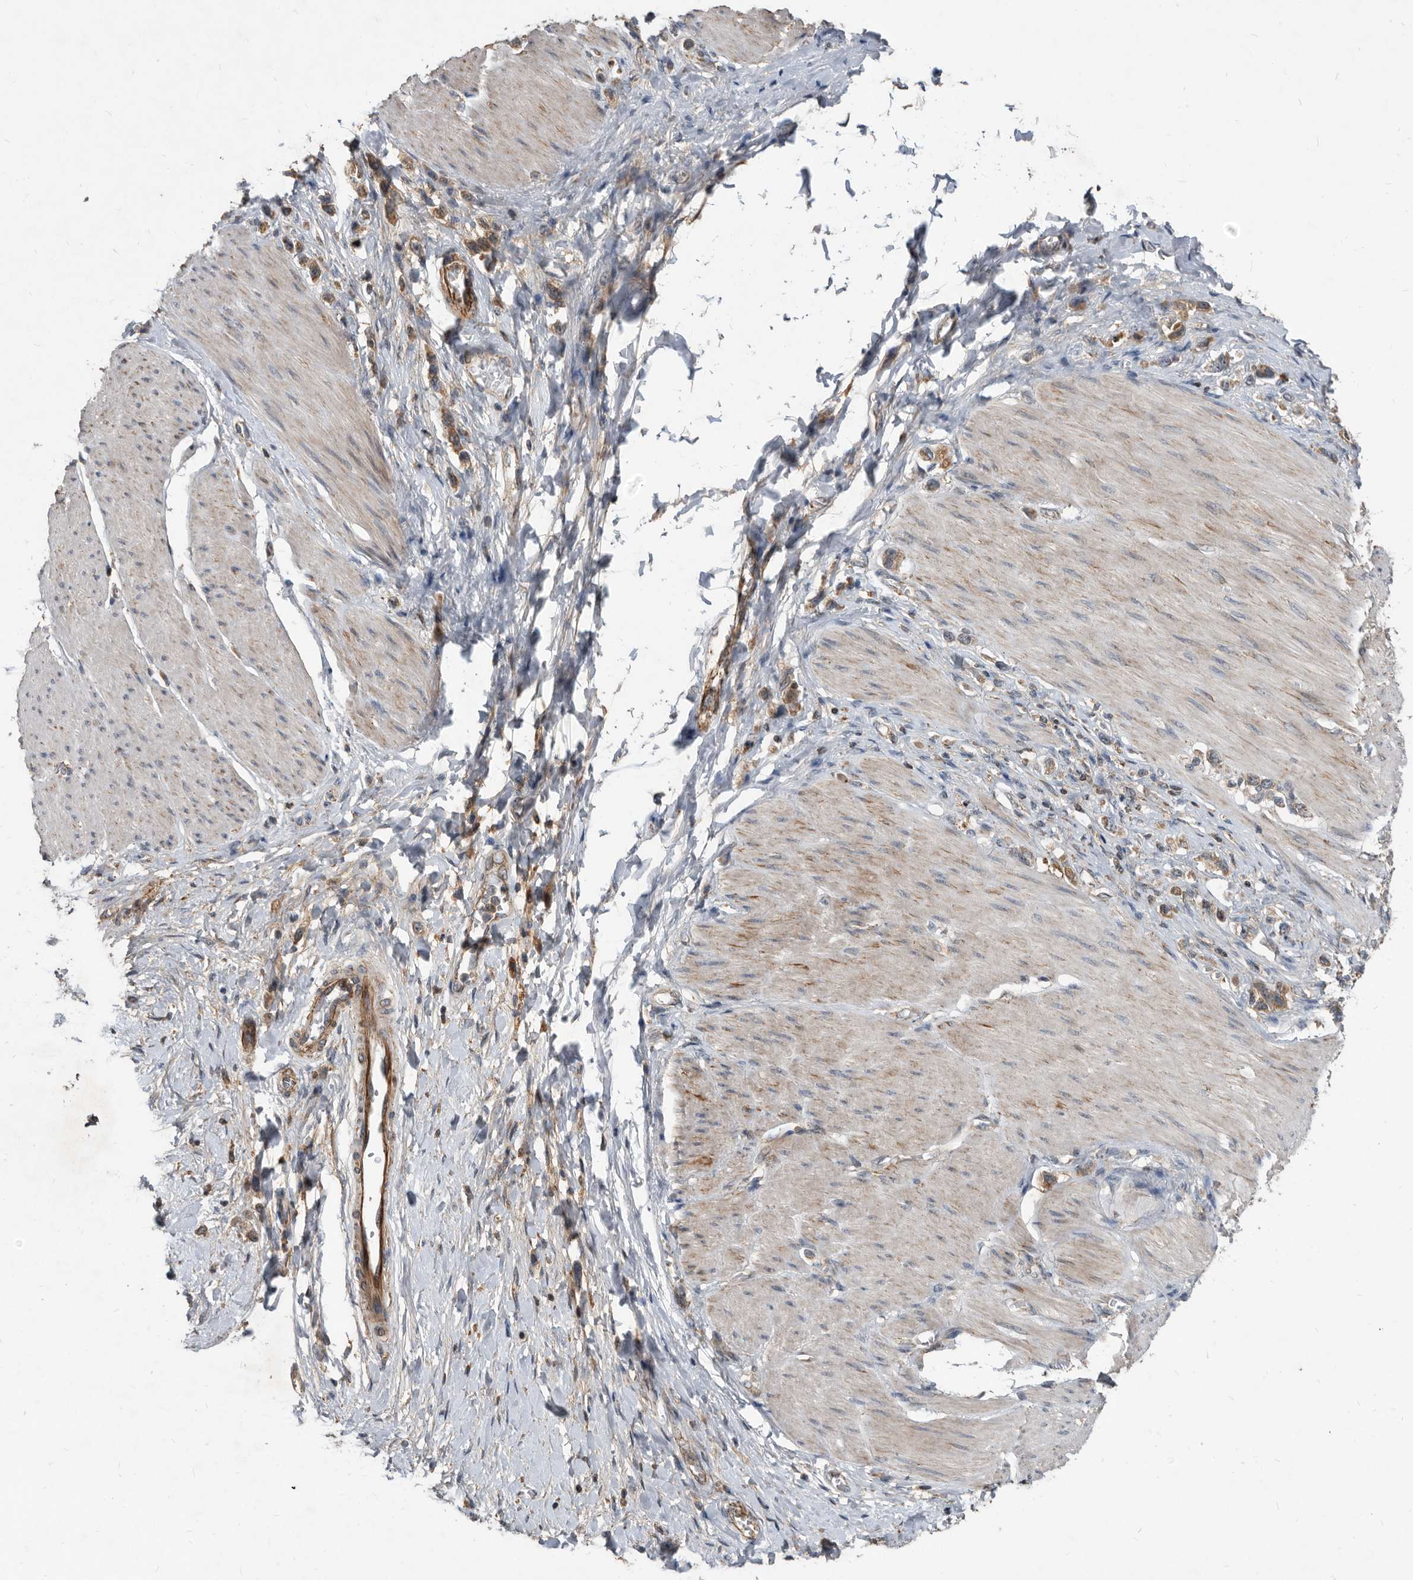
{"staining": {"intensity": "moderate", "quantity": ">75%", "location": "cytoplasmic/membranous"}, "tissue": "stomach cancer", "cell_type": "Tumor cells", "image_type": "cancer", "snomed": [{"axis": "morphology", "description": "Adenocarcinoma, NOS"}, {"axis": "topography", "description": "Stomach"}], "caption": "A micrograph showing moderate cytoplasmic/membranous expression in approximately >75% of tumor cells in stomach cancer (adenocarcinoma), as visualized by brown immunohistochemical staining.", "gene": "PI15", "patient": {"sex": "female", "age": 65}}